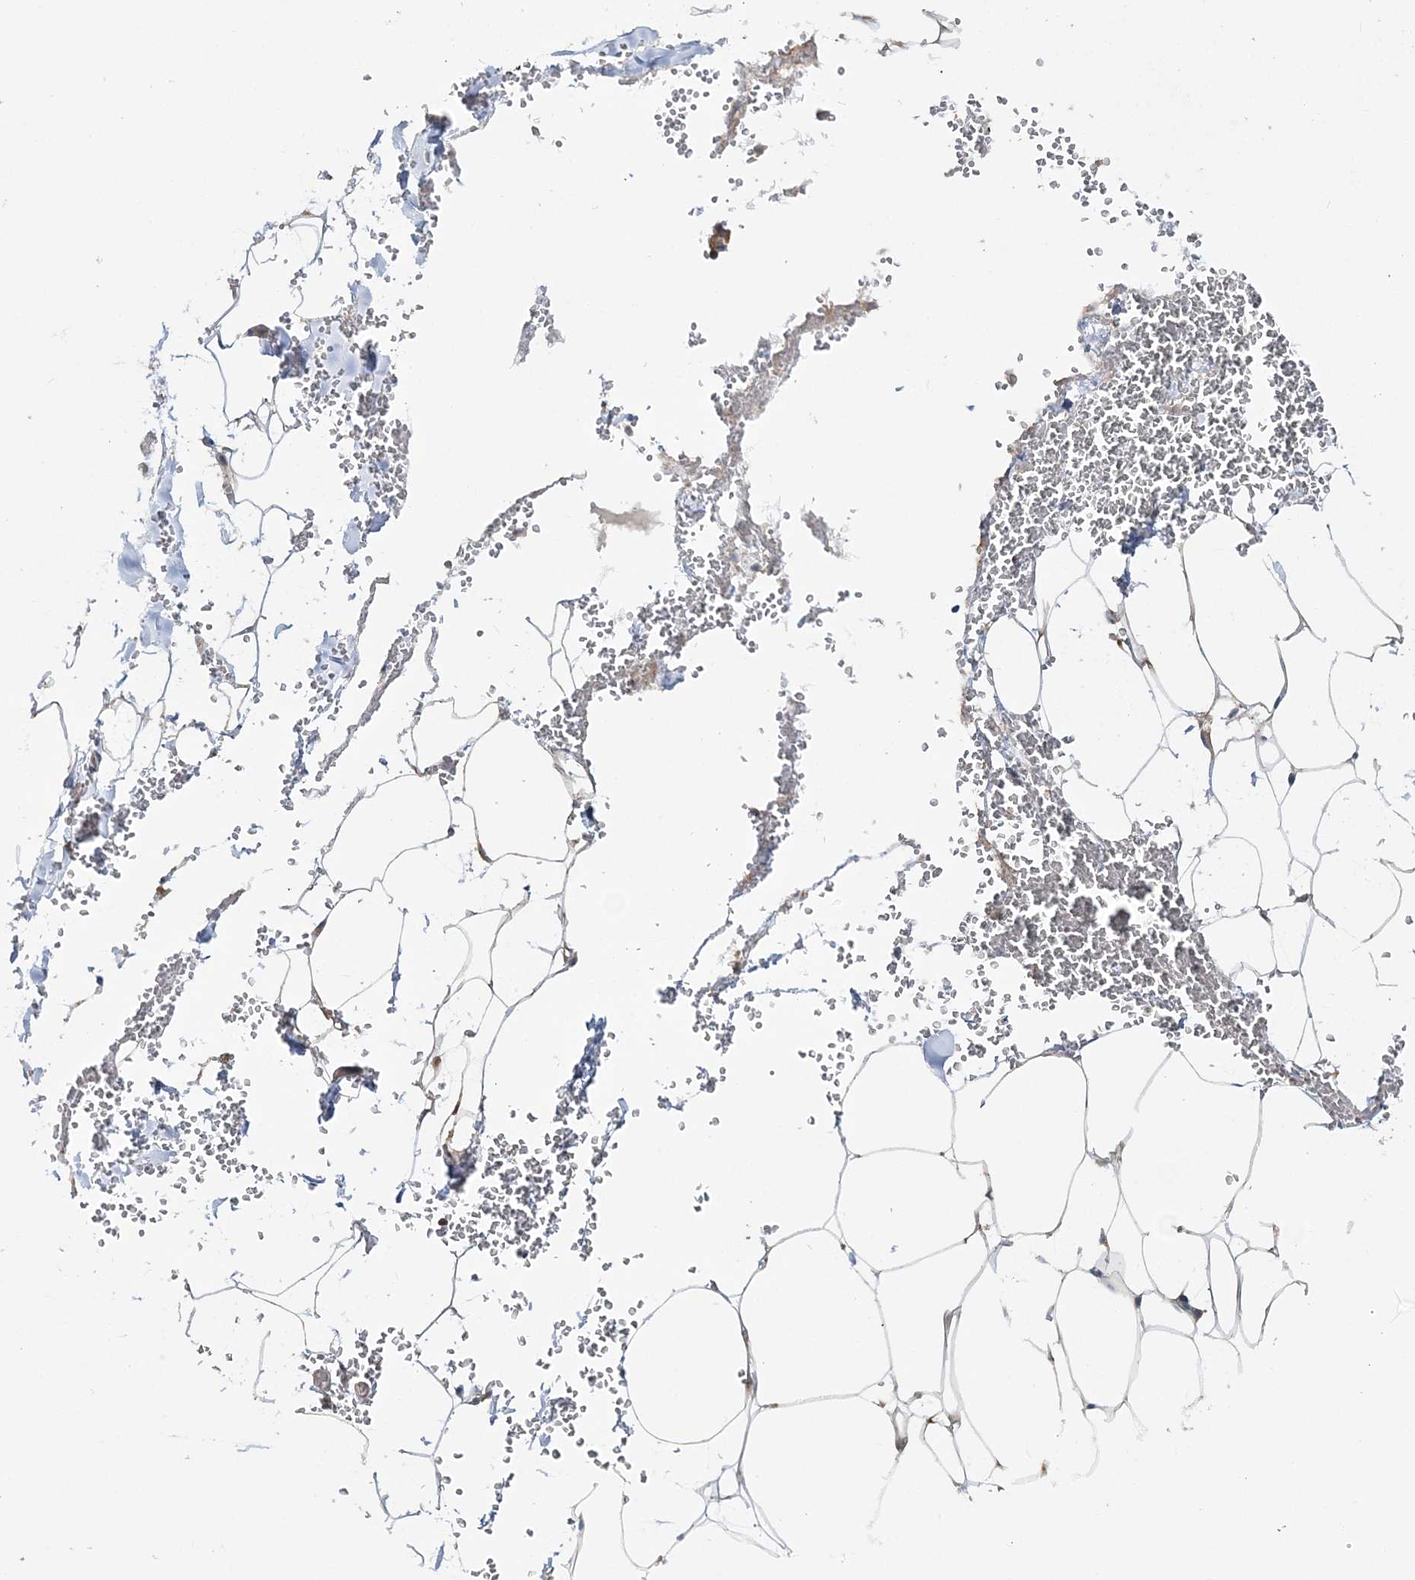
{"staining": {"intensity": "negative", "quantity": "none", "location": "none"}, "tissue": "adipose tissue", "cell_type": "Adipocytes", "image_type": "normal", "snomed": [{"axis": "morphology", "description": "Normal tissue, NOS"}, {"axis": "topography", "description": "Gallbladder"}, {"axis": "topography", "description": "Peripheral nerve tissue"}], "caption": "DAB (3,3'-diaminobenzidine) immunohistochemical staining of unremarkable adipose tissue reveals no significant positivity in adipocytes.", "gene": "MOCS2", "patient": {"sex": "male", "age": 38}}